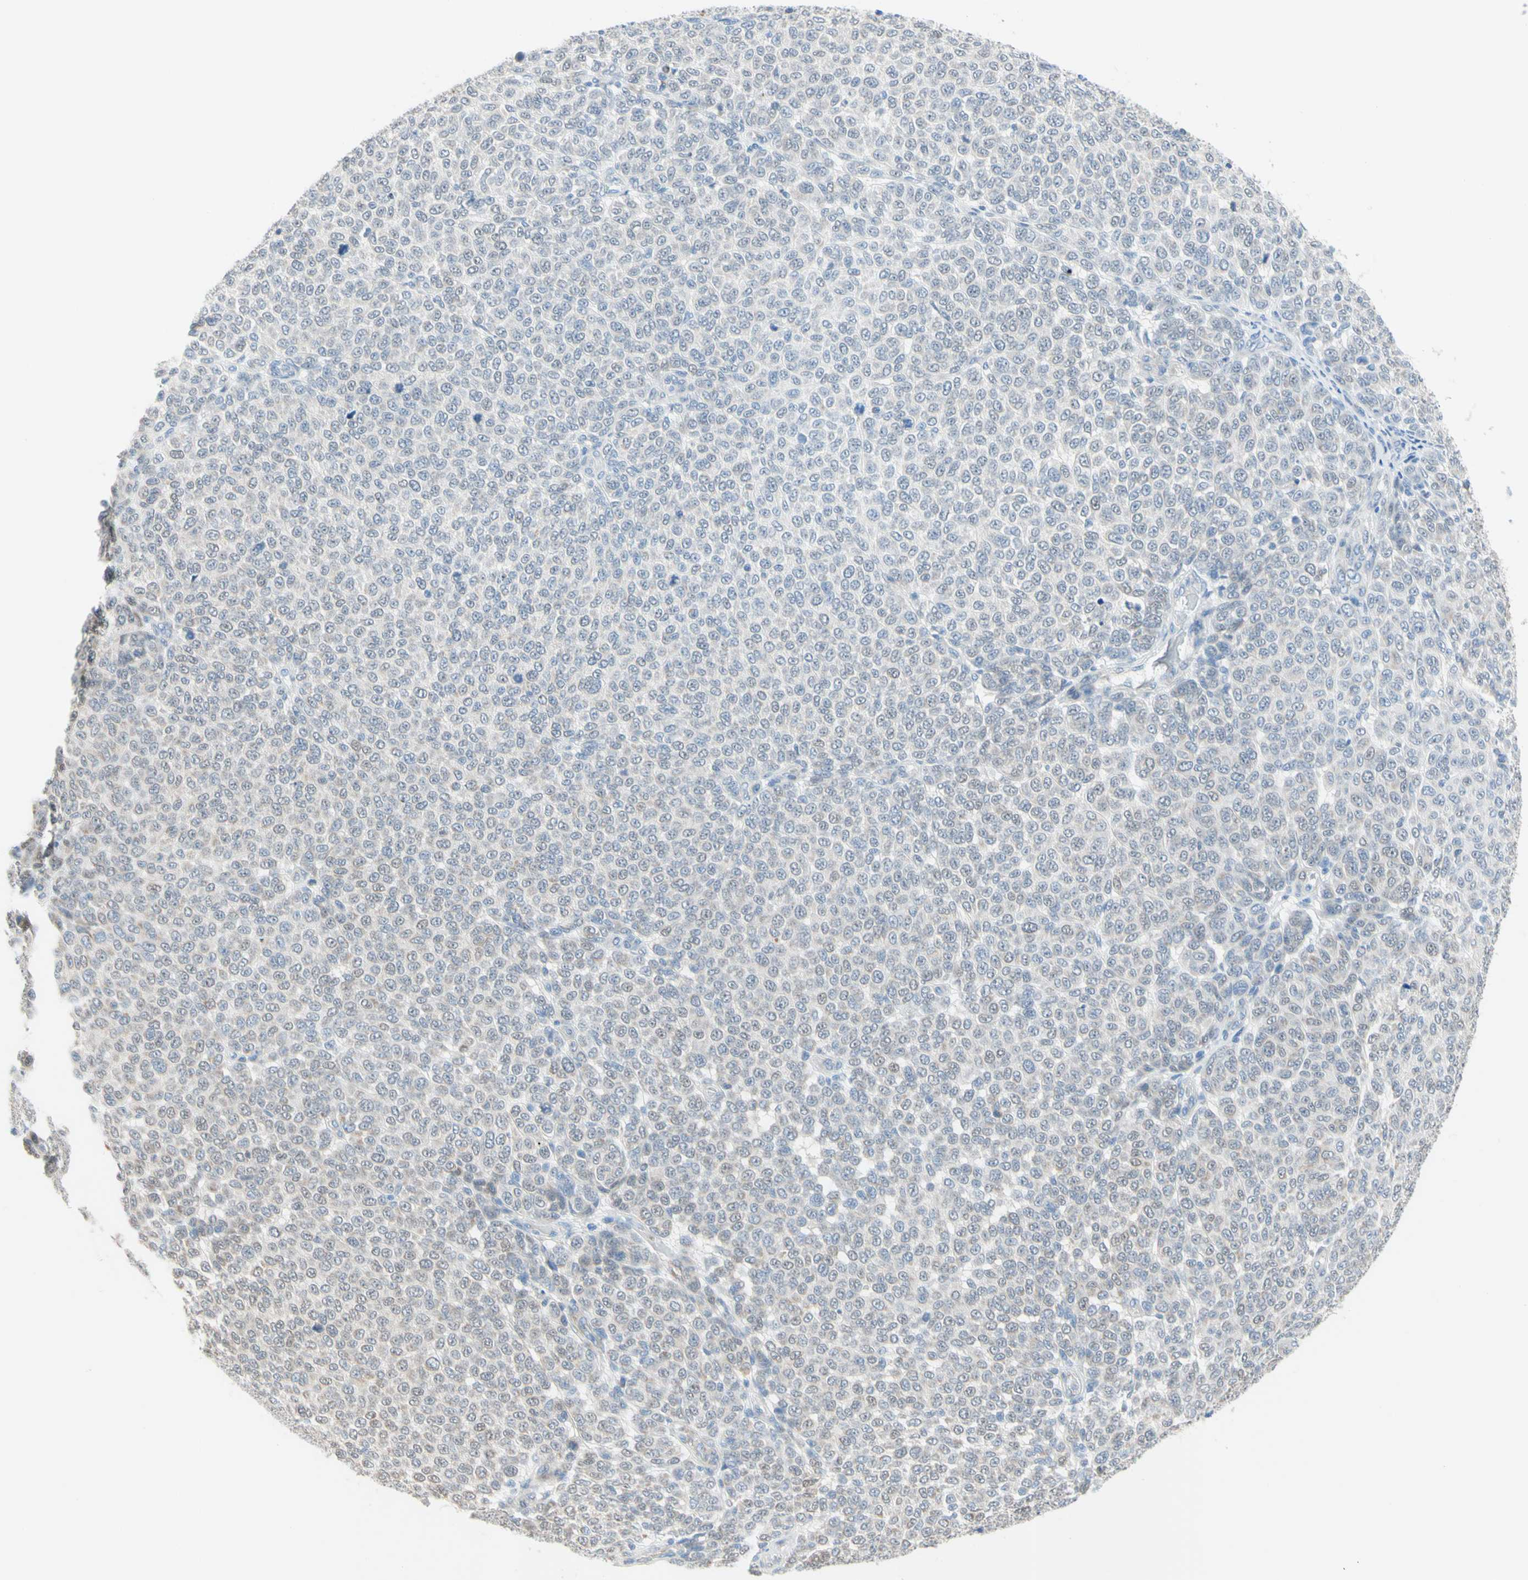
{"staining": {"intensity": "weak", "quantity": "25%-75%", "location": "cytoplasmic/membranous"}, "tissue": "melanoma", "cell_type": "Tumor cells", "image_type": "cancer", "snomed": [{"axis": "morphology", "description": "Malignant melanoma, NOS"}, {"axis": "topography", "description": "Skin"}], "caption": "Immunohistochemical staining of human melanoma shows low levels of weak cytoplasmic/membranous staining in about 25%-75% of tumor cells. (brown staining indicates protein expression, while blue staining denotes nuclei).", "gene": "MFF", "patient": {"sex": "male", "age": 59}}